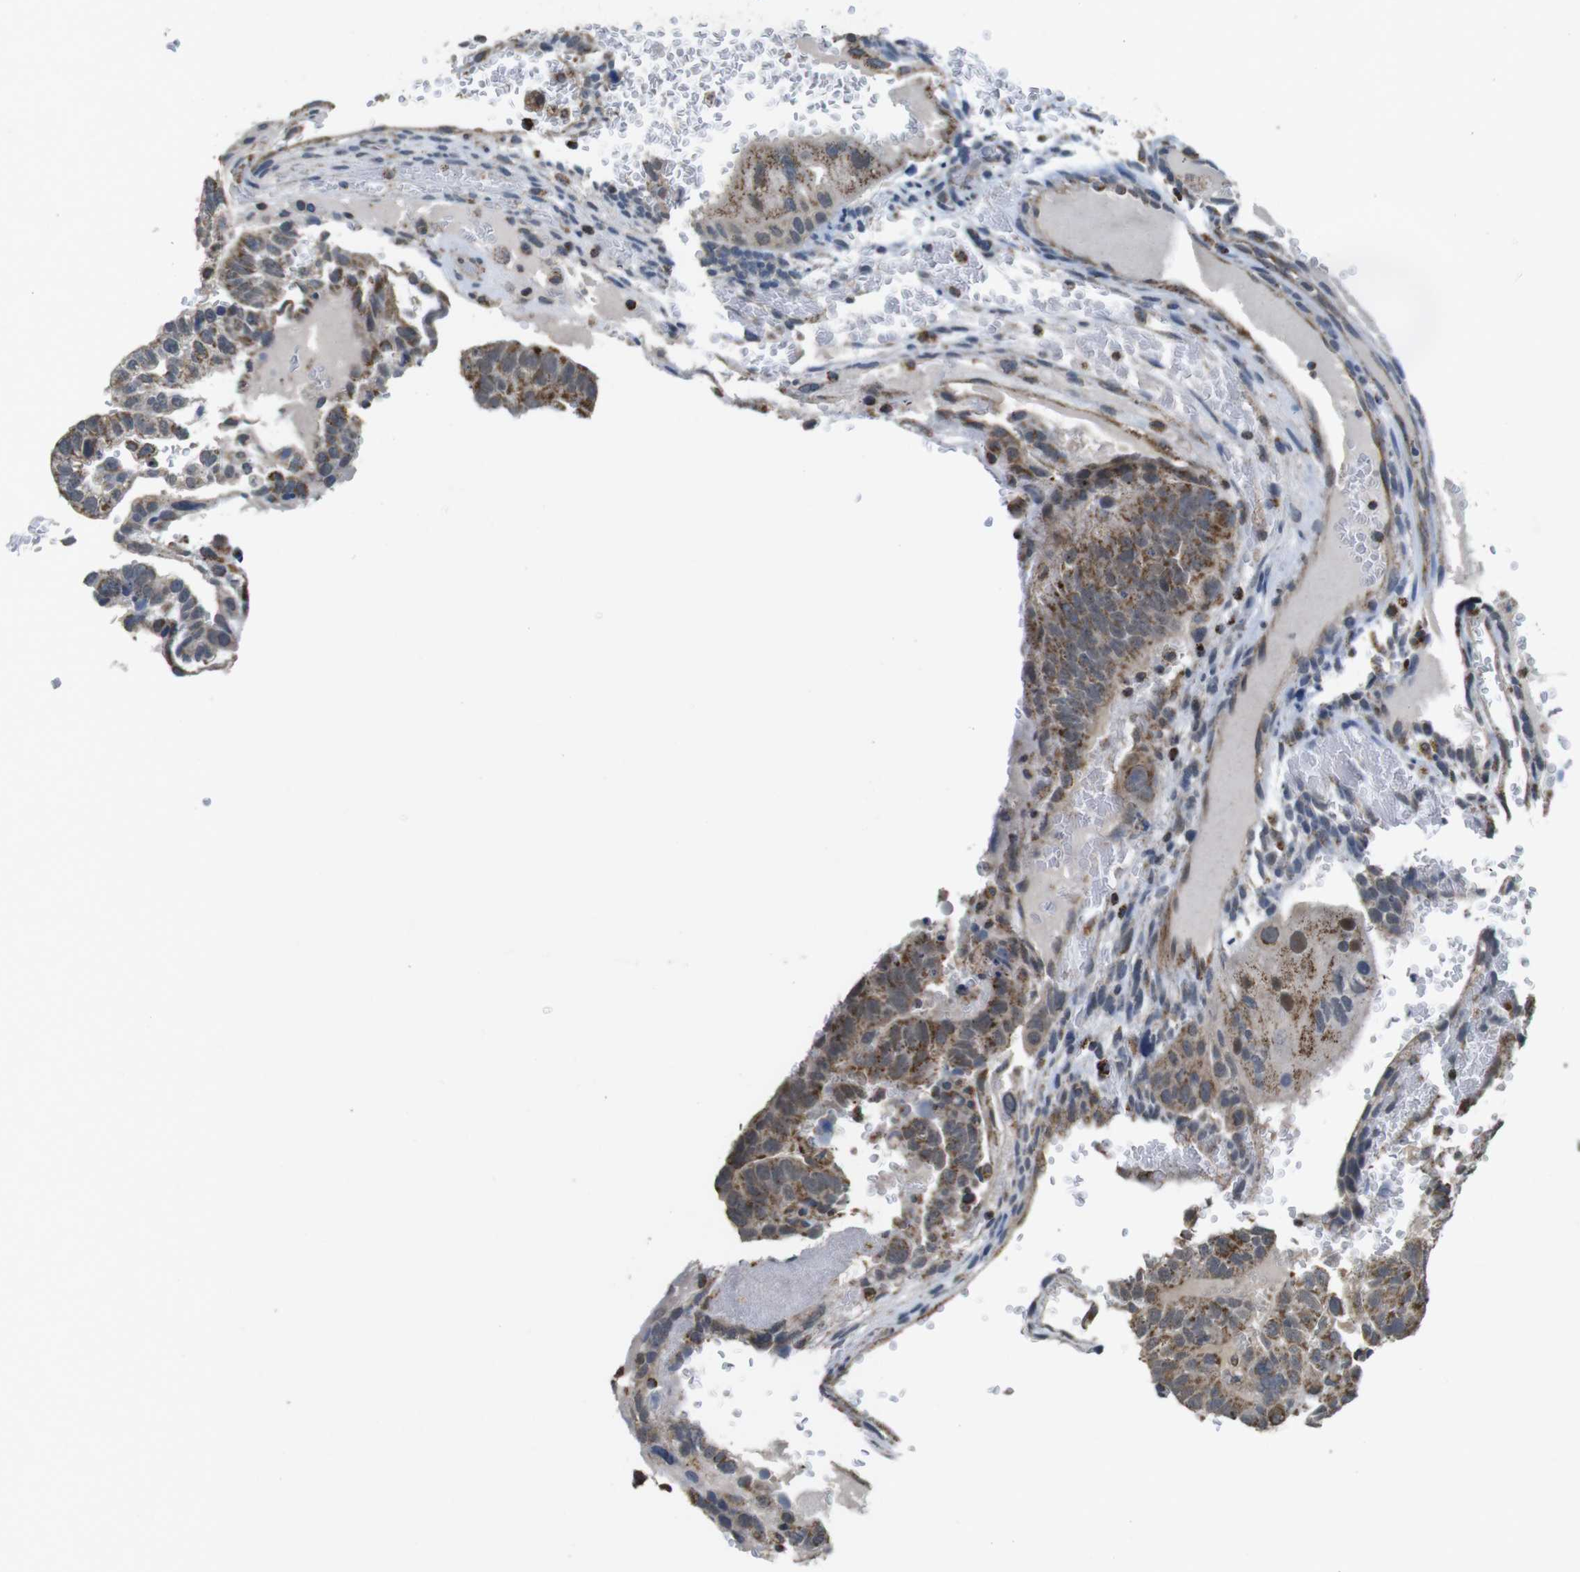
{"staining": {"intensity": "moderate", "quantity": "25%-75%", "location": "cytoplasmic/membranous"}, "tissue": "testis cancer", "cell_type": "Tumor cells", "image_type": "cancer", "snomed": [{"axis": "morphology", "description": "Seminoma, NOS"}, {"axis": "morphology", "description": "Carcinoma, Embryonal, NOS"}, {"axis": "topography", "description": "Testis"}], "caption": "Tumor cells exhibit moderate cytoplasmic/membranous staining in approximately 25%-75% of cells in testis seminoma.", "gene": "CALHM2", "patient": {"sex": "male", "age": 52}}